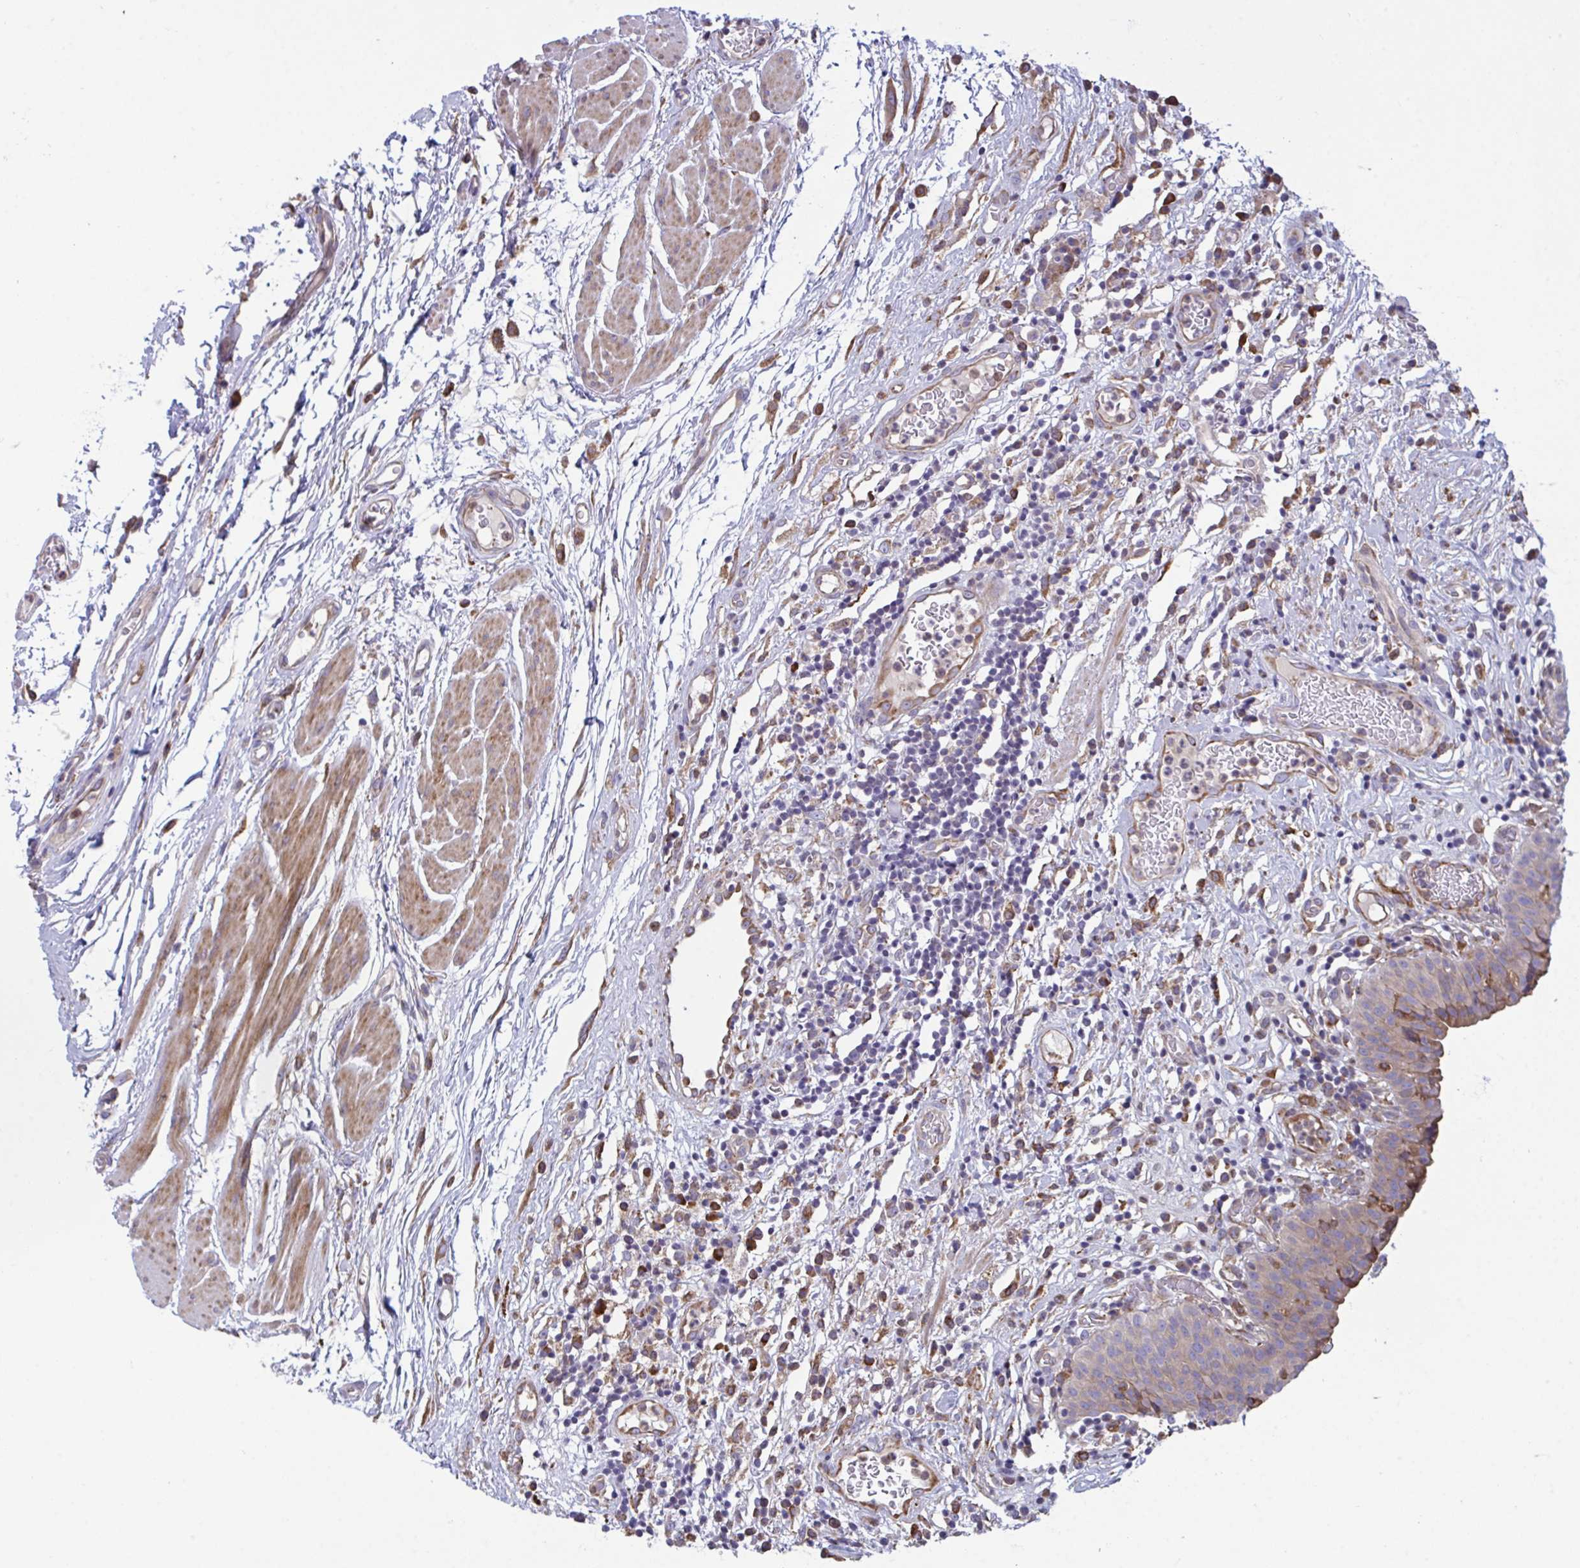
{"staining": {"intensity": "weak", "quantity": "<25%", "location": "cytoplasmic/membranous"}, "tissue": "urinary bladder", "cell_type": "Urothelial cells", "image_type": "normal", "snomed": [{"axis": "morphology", "description": "Normal tissue, NOS"}, {"axis": "morphology", "description": "Inflammation, NOS"}, {"axis": "topography", "description": "Urinary bladder"}], "caption": "High power microscopy histopathology image of an immunohistochemistry micrograph of normal urinary bladder, revealing no significant expression in urothelial cells. (DAB IHC visualized using brightfield microscopy, high magnification).", "gene": "MYMK", "patient": {"sex": "male", "age": 57}}